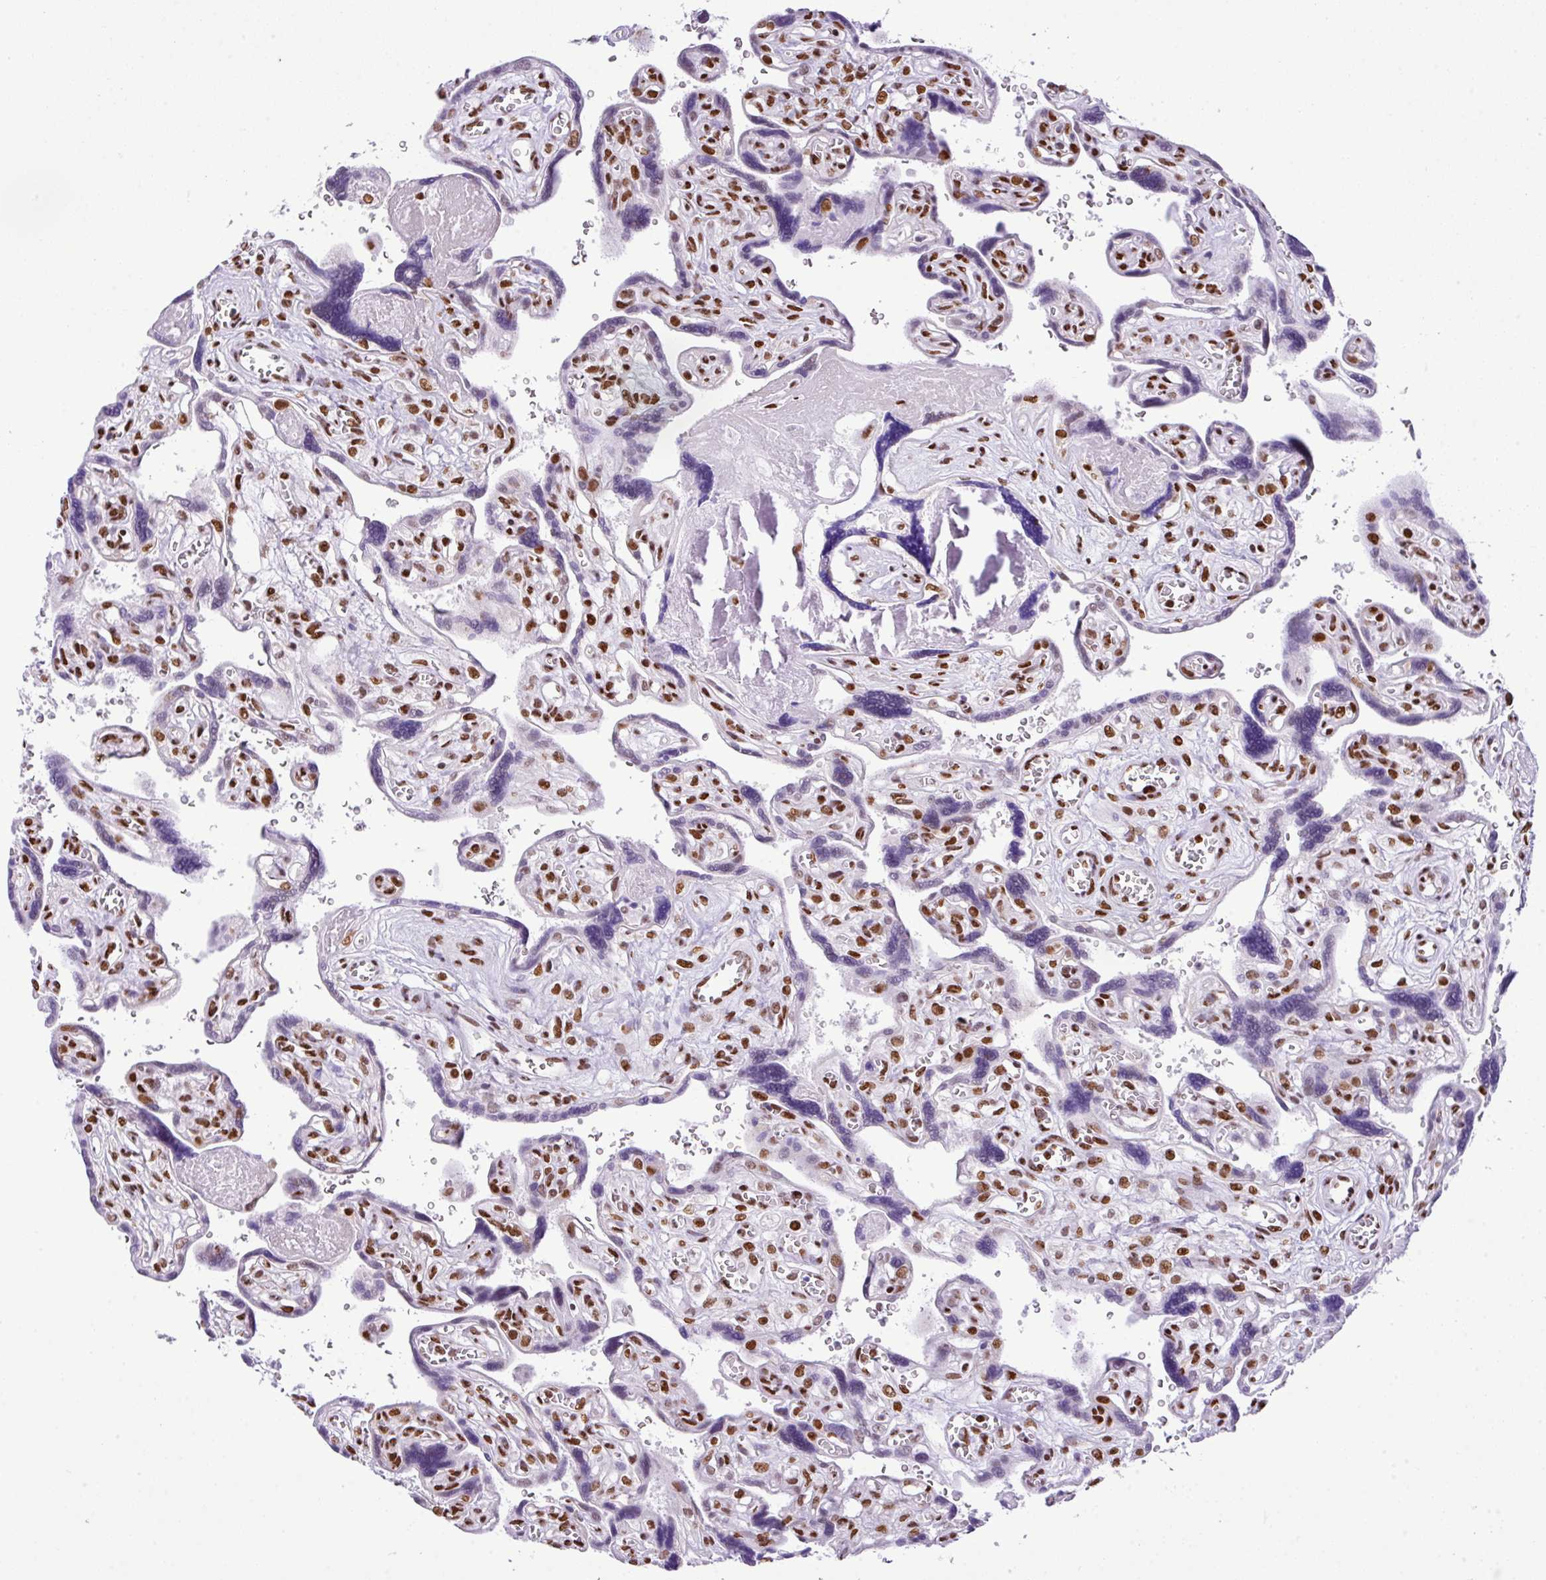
{"staining": {"intensity": "moderate", "quantity": "25%-75%", "location": "nuclear"}, "tissue": "placenta", "cell_type": "Trophoblastic cells", "image_type": "normal", "snomed": [{"axis": "morphology", "description": "Normal tissue, NOS"}, {"axis": "topography", "description": "Placenta"}], "caption": "Moderate nuclear expression for a protein is appreciated in about 25%-75% of trophoblastic cells of normal placenta using IHC.", "gene": "RARG", "patient": {"sex": "female", "age": 39}}